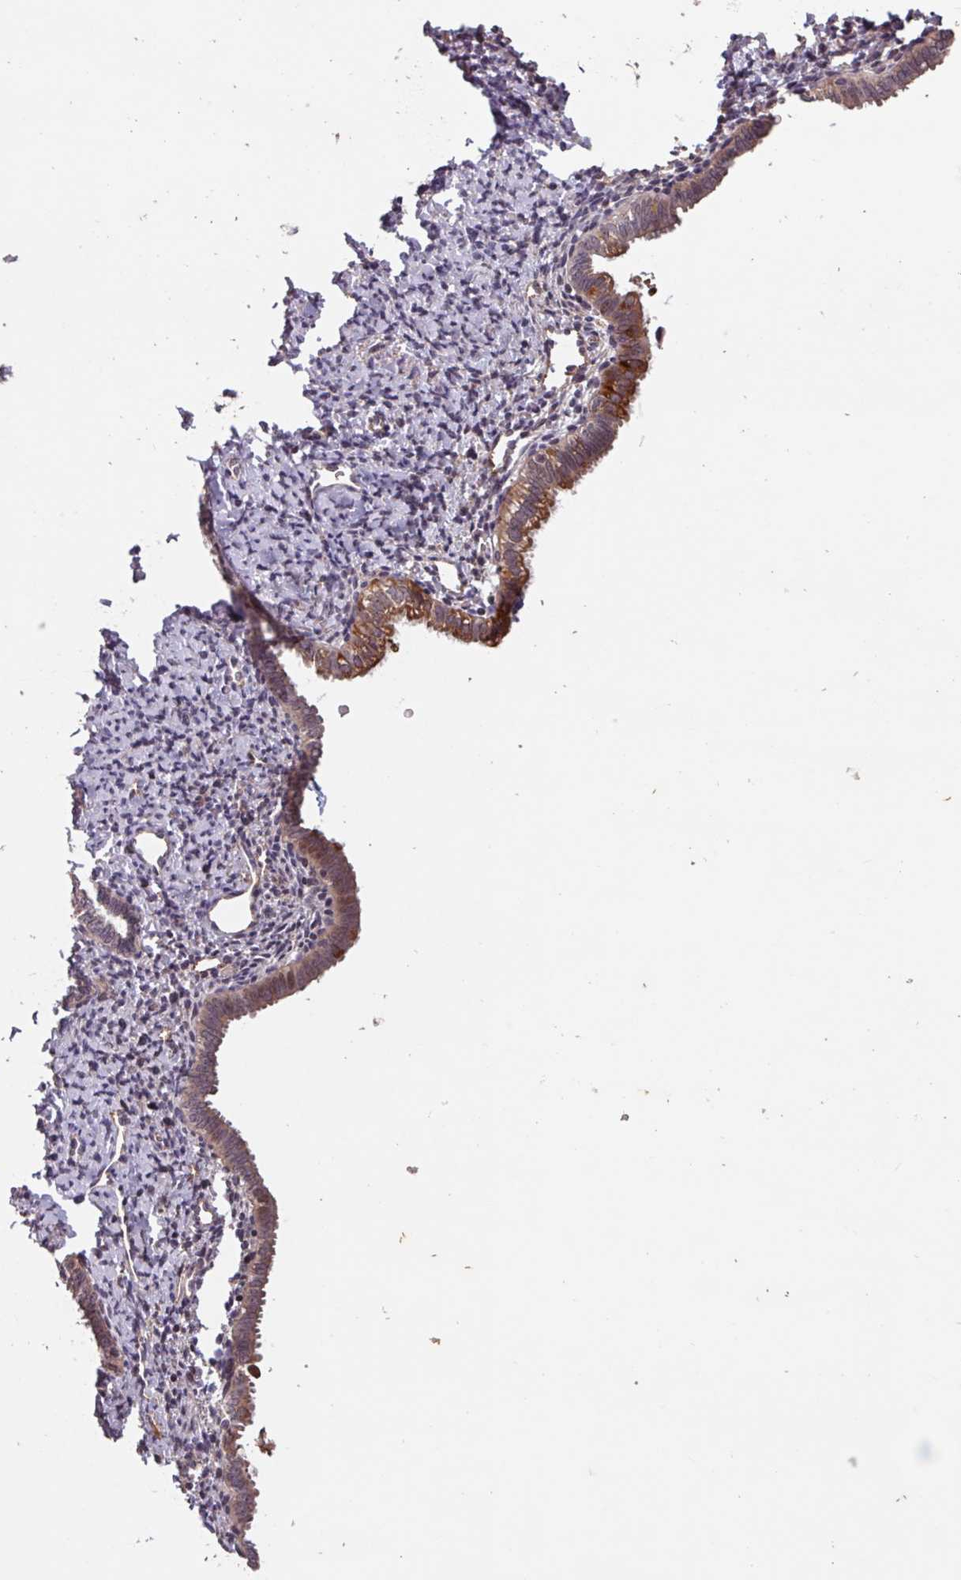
{"staining": {"intensity": "negative", "quantity": "none", "location": "none"}, "tissue": "endometrium", "cell_type": "Cells in endometrial stroma", "image_type": "normal", "snomed": [{"axis": "morphology", "description": "Normal tissue, NOS"}, {"axis": "topography", "description": "Endometrium"}], "caption": "Immunohistochemistry photomicrograph of unremarkable endometrium: endometrium stained with DAB shows no significant protein staining in cells in endometrial stroma. (Brightfield microscopy of DAB (3,3'-diaminobenzidine) IHC at high magnification).", "gene": "TMEM88", "patient": {"sex": "female", "age": 63}}